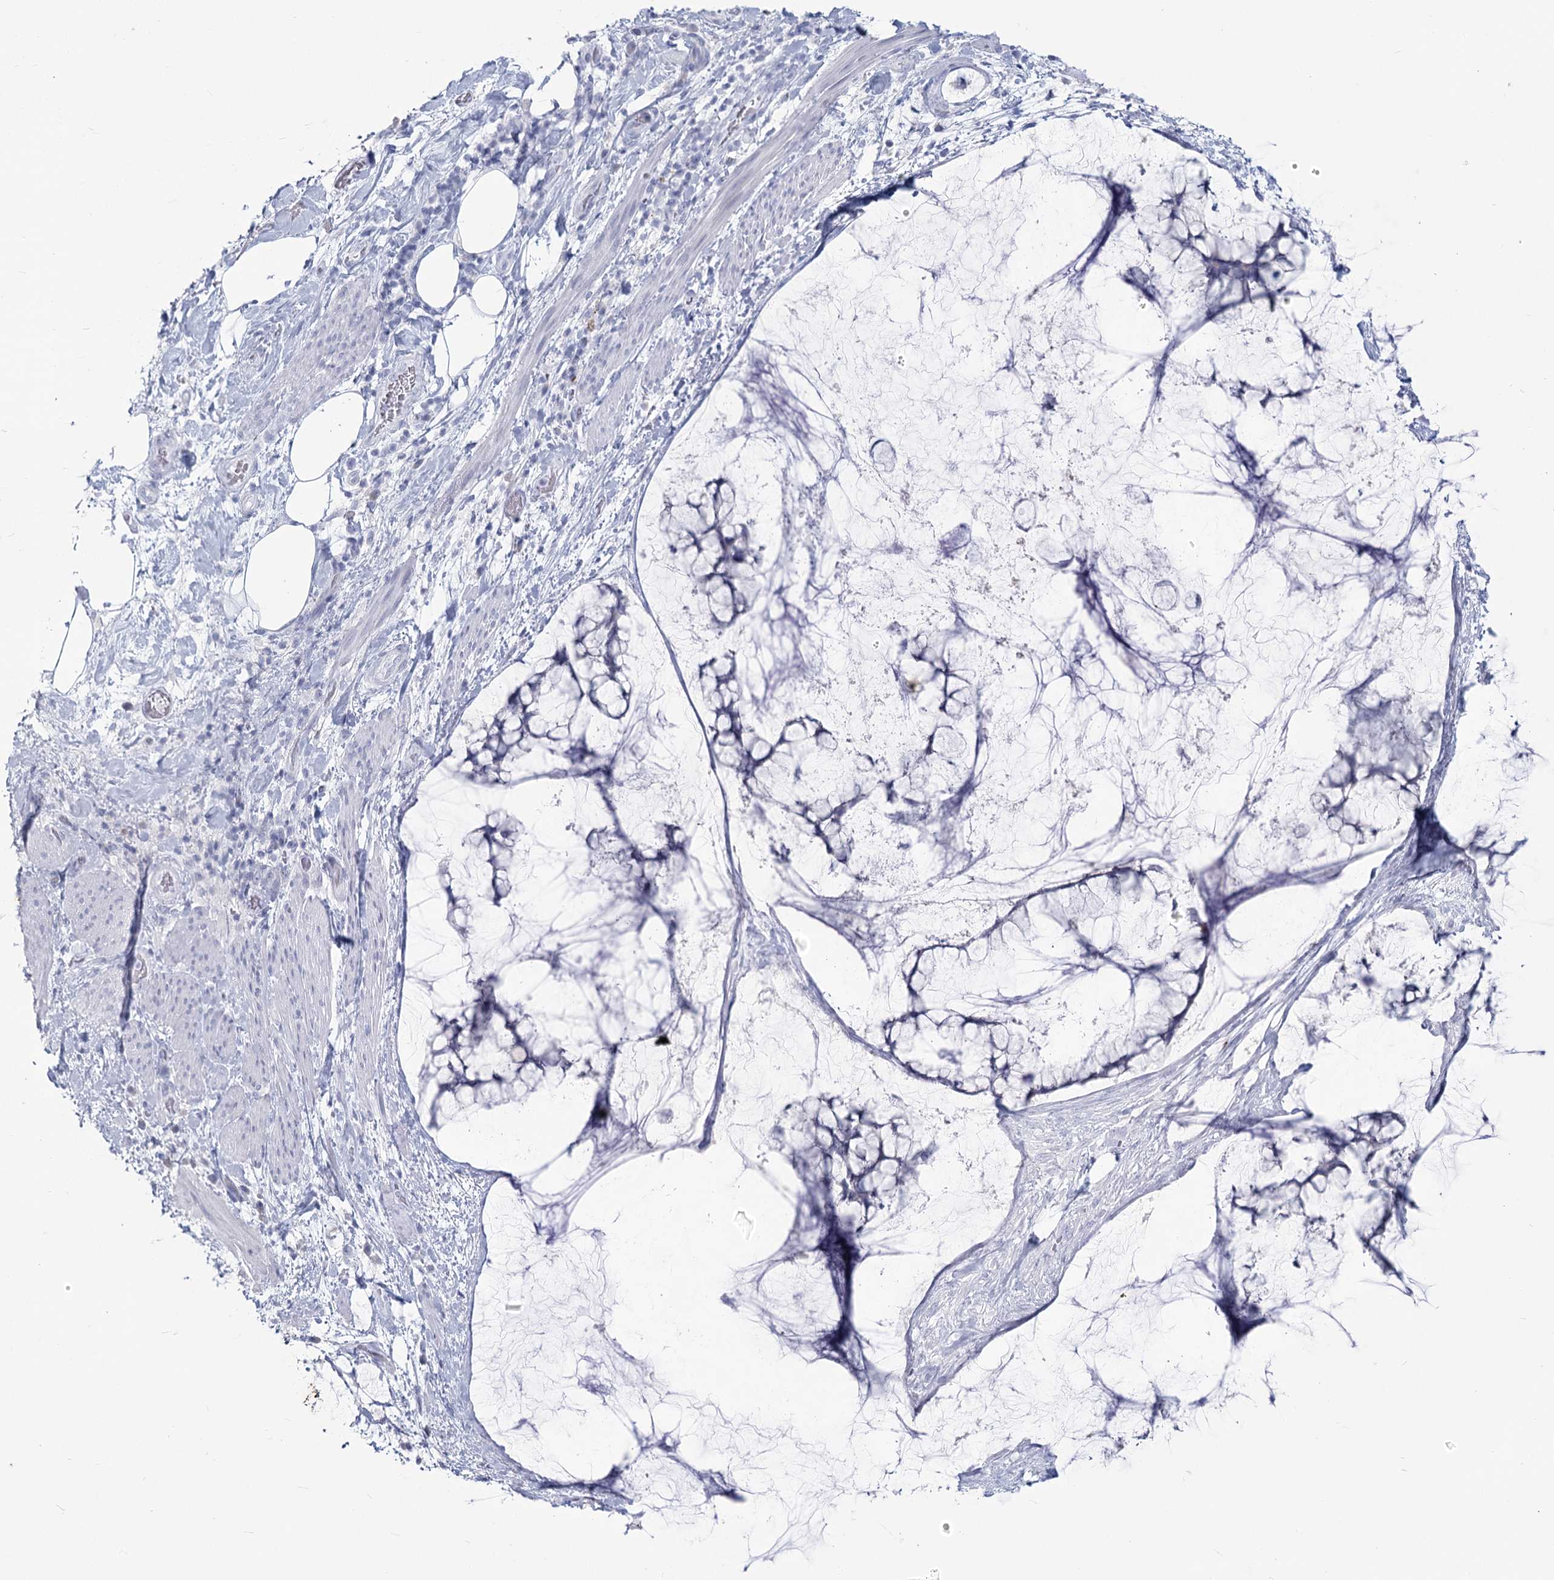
{"staining": {"intensity": "negative", "quantity": "none", "location": "none"}, "tissue": "ovarian cancer", "cell_type": "Tumor cells", "image_type": "cancer", "snomed": [{"axis": "morphology", "description": "Cystadenocarcinoma, mucinous, NOS"}, {"axis": "topography", "description": "Ovary"}], "caption": "The IHC histopathology image has no significant staining in tumor cells of ovarian cancer tissue.", "gene": "SLC6A19", "patient": {"sex": "female", "age": 42}}